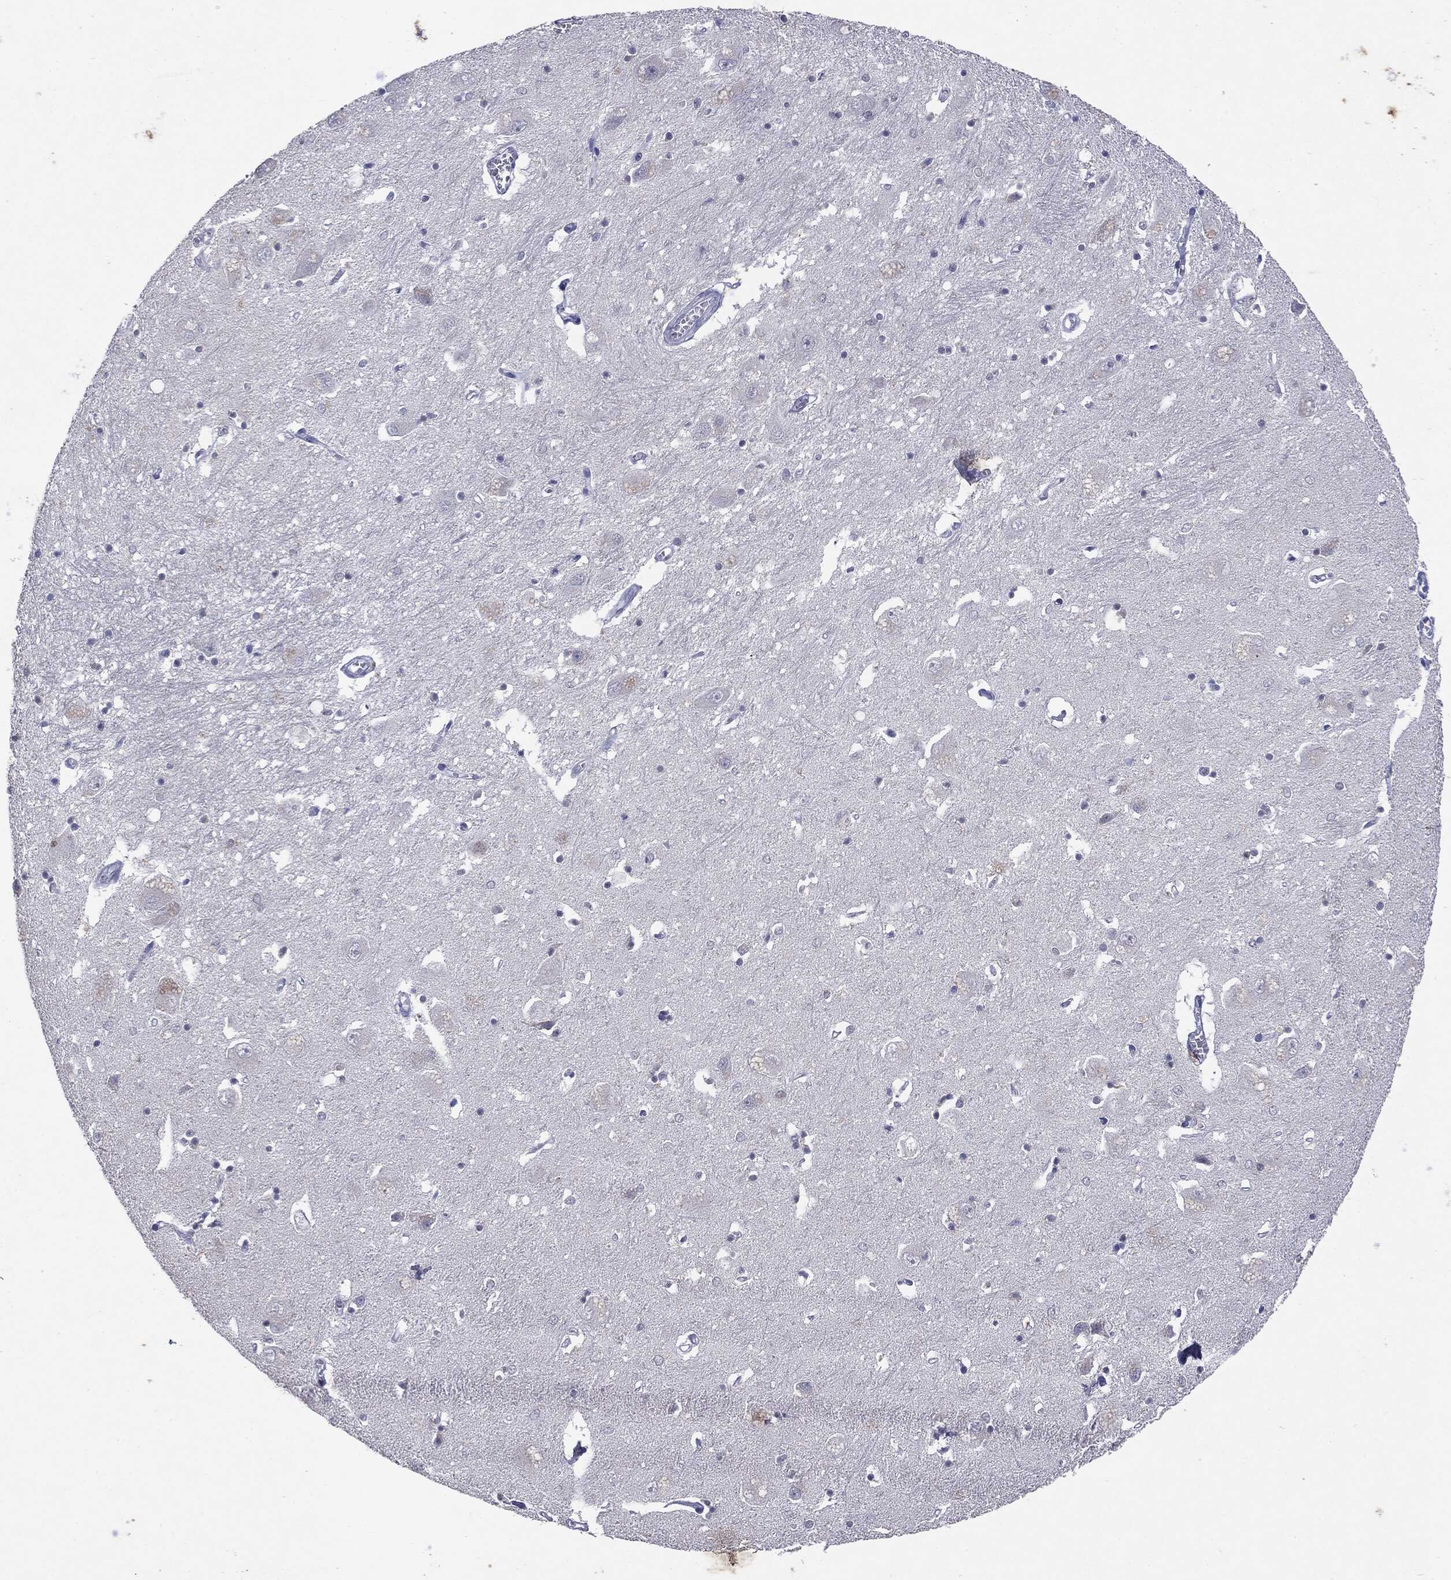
{"staining": {"intensity": "negative", "quantity": "none", "location": "none"}, "tissue": "caudate", "cell_type": "Glial cells", "image_type": "normal", "snomed": [{"axis": "morphology", "description": "Normal tissue, NOS"}, {"axis": "topography", "description": "Lateral ventricle wall"}], "caption": "IHC micrograph of unremarkable caudate: caudate stained with DAB displays no significant protein expression in glial cells.", "gene": "KIF2C", "patient": {"sex": "male", "age": 54}}